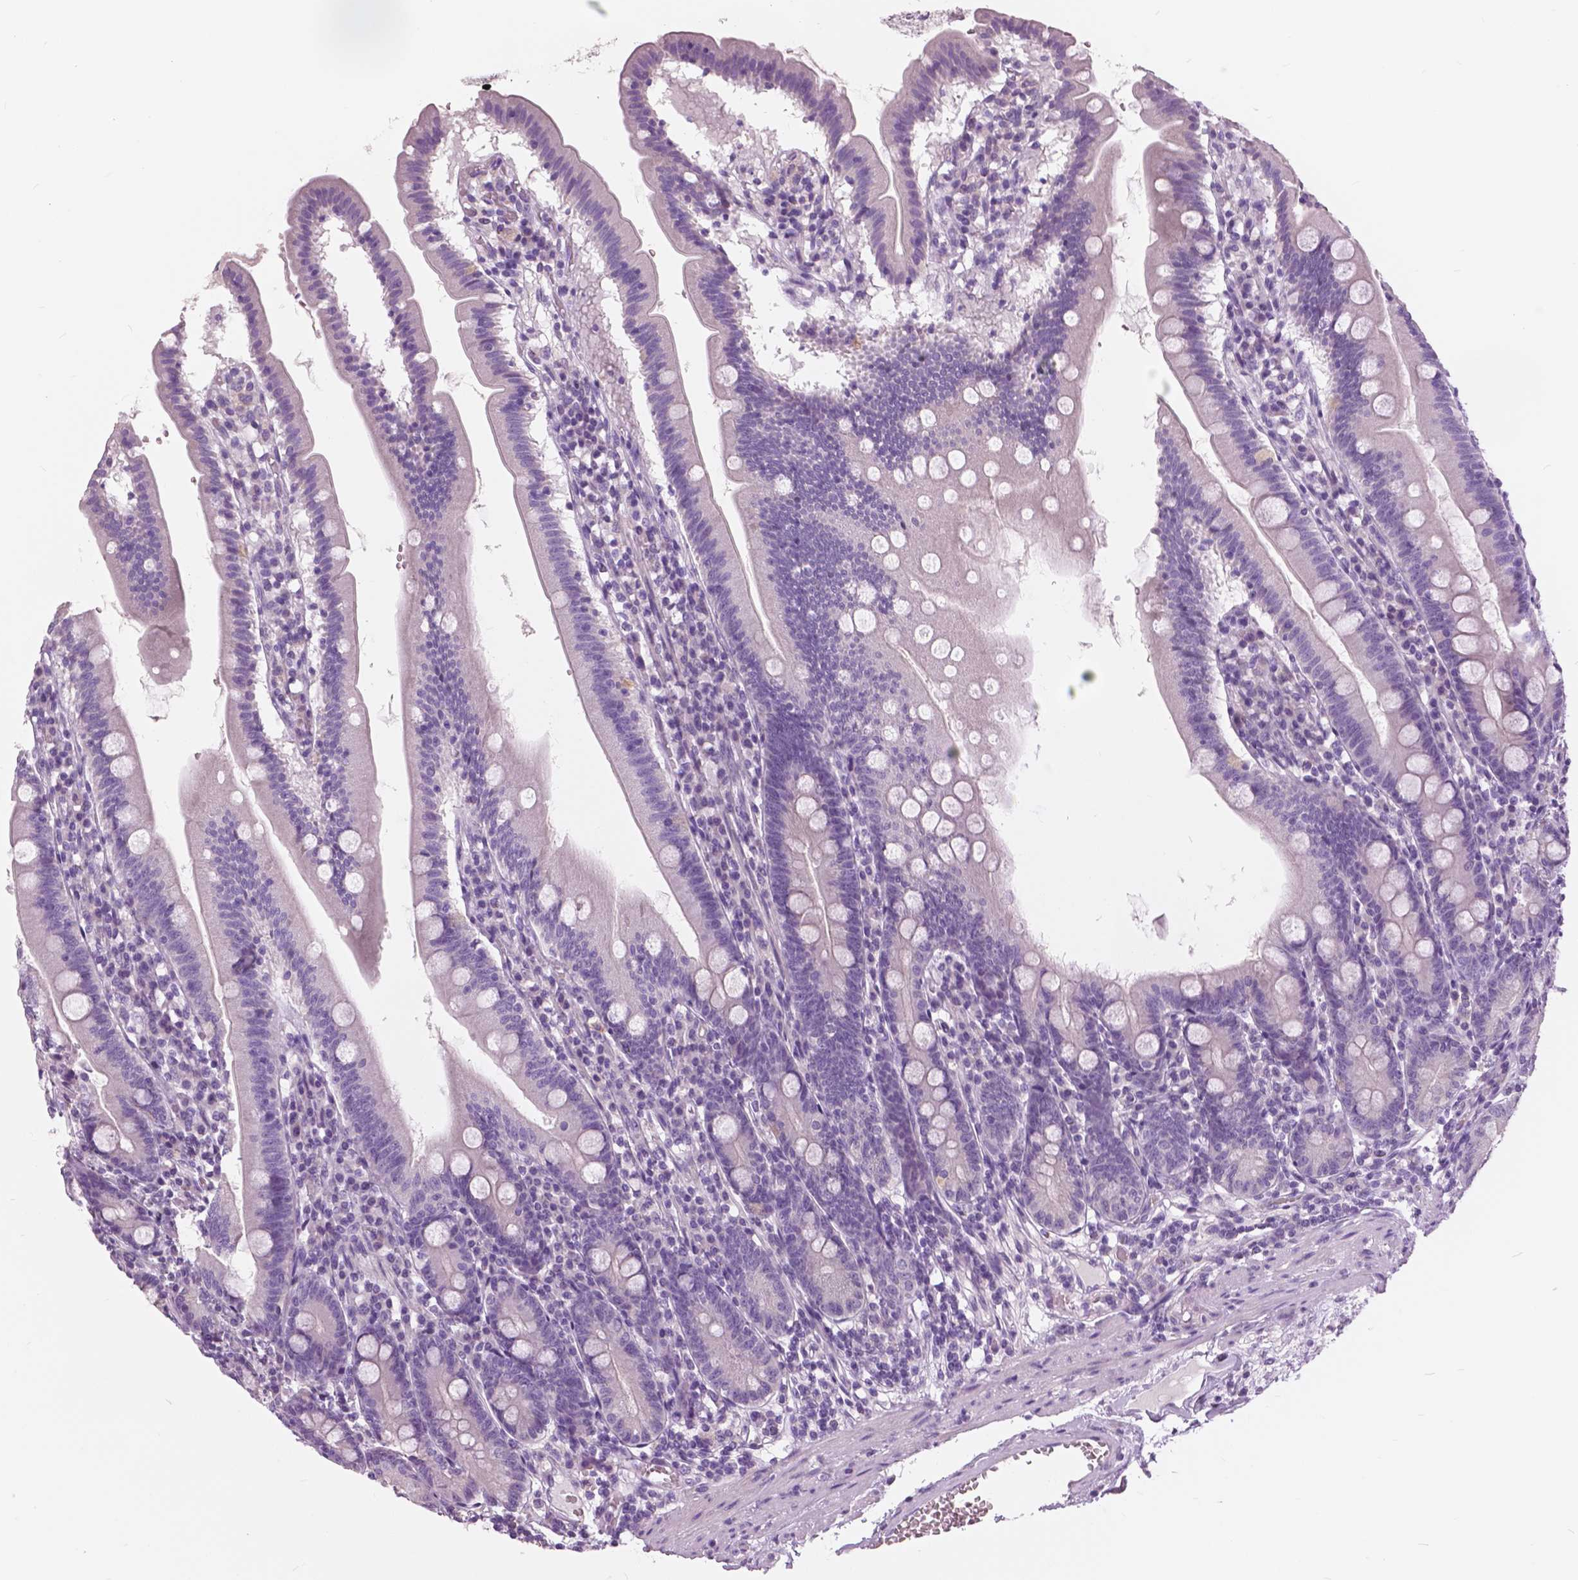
{"staining": {"intensity": "negative", "quantity": "none", "location": "none"}, "tissue": "duodenum", "cell_type": "Glandular cells", "image_type": "normal", "snomed": [{"axis": "morphology", "description": "Normal tissue, NOS"}, {"axis": "topography", "description": "Duodenum"}], "caption": "This is an IHC histopathology image of normal human duodenum. There is no positivity in glandular cells.", "gene": "SERPINI1", "patient": {"sex": "female", "age": 67}}